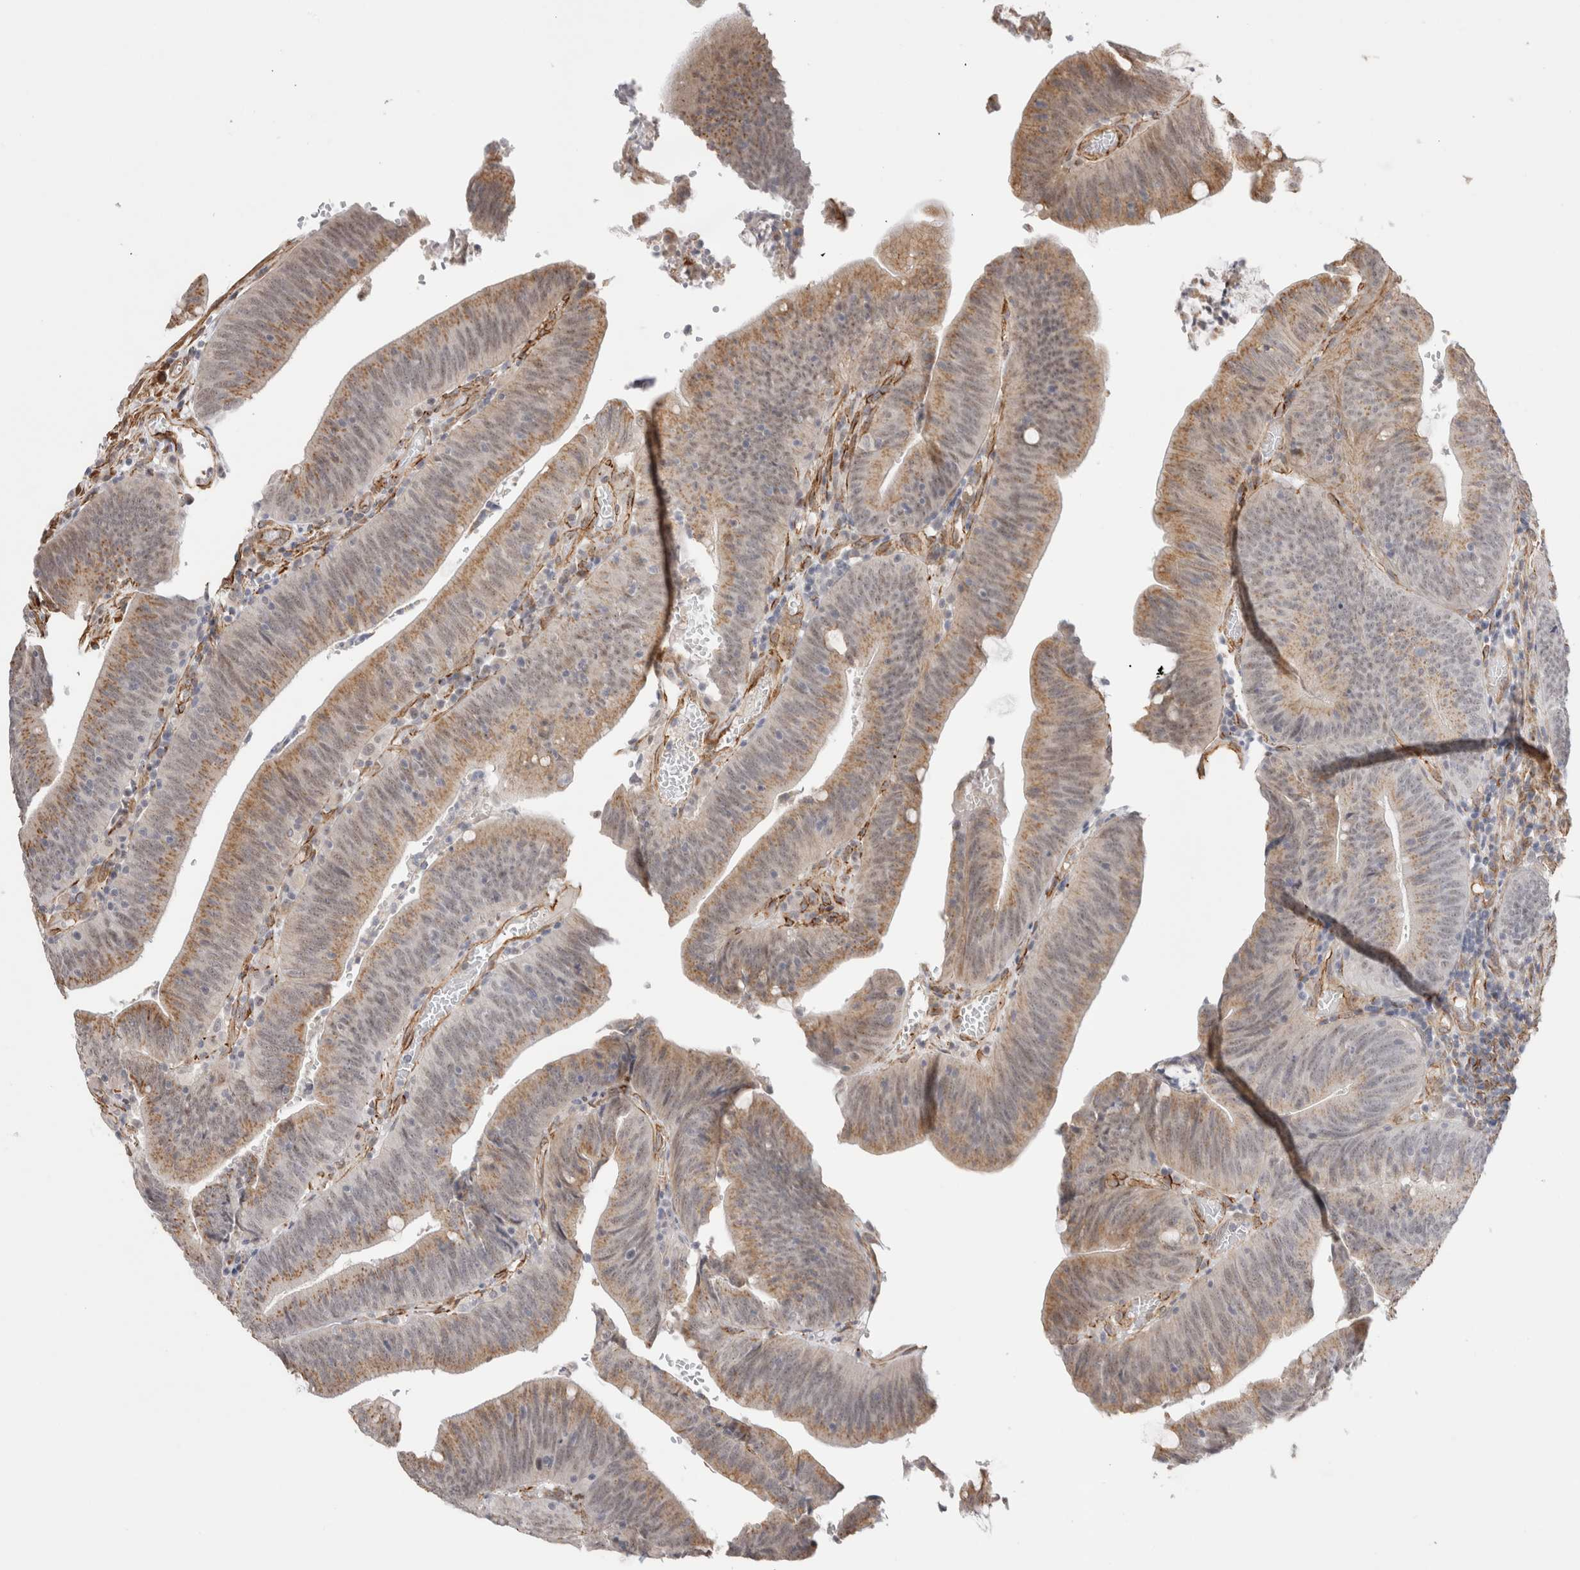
{"staining": {"intensity": "moderate", "quantity": ">75%", "location": "cytoplasmic/membranous"}, "tissue": "colorectal cancer", "cell_type": "Tumor cells", "image_type": "cancer", "snomed": [{"axis": "morphology", "description": "Normal tissue, NOS"}, {"axis": "morphology", "description": "Adenocarcinoma, NOS"}, {"axis": "topography", "description": "Rectum"}], "caption": "DAB (3,3'-diaminobenzidine) immunohistochemical staining of adenocarcinoma (colorectal) reveals moderate cytoplasmic/membranous protein staining in about >75% of tumor cells.", "gene": "CAAP1", "patient": {"sex": "female", "age": 66}}